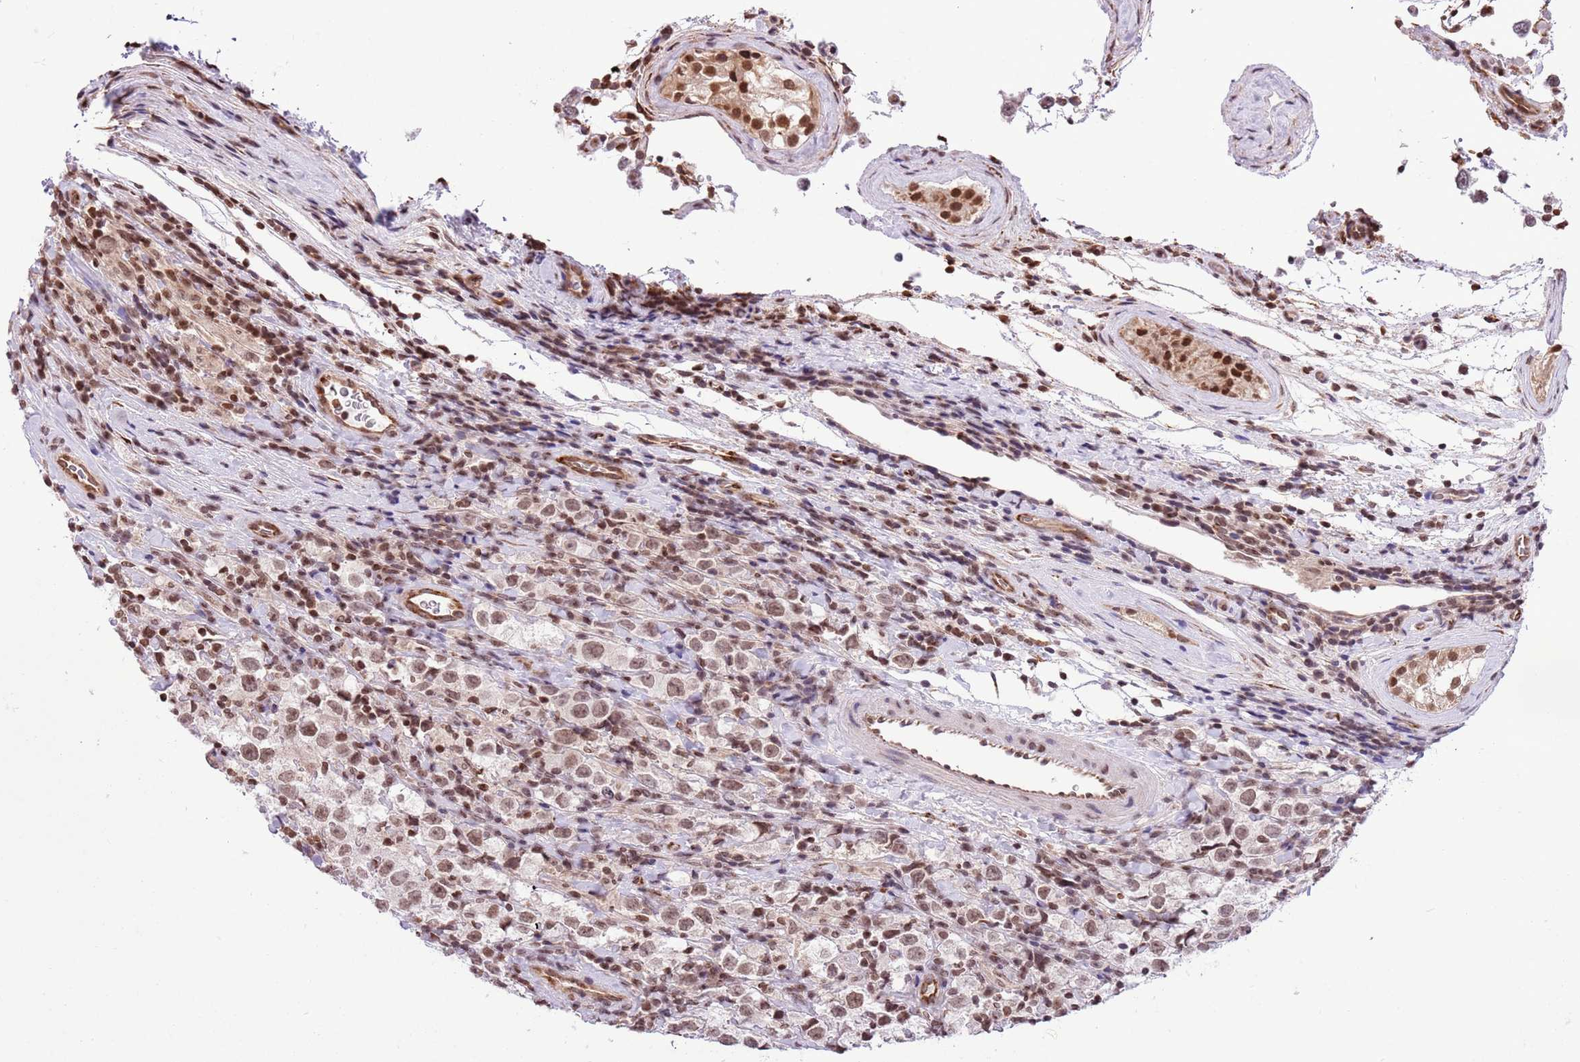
{"staining": {"intensity": "moderate", "quantity": ">75%", "location": "nuclear"}, "tissue": "testis cancer", "cell_type": "Tumor cells", "image_type": "cancer", "snomed": [{"axis": "morphology", "description": "Seminoma, NOS"}, {"axis": "morphology", "description": "Carcinoma, Embryonal, NOS"}, {"axis": "topography", "description": "Testis"}], "caption": "Protein expression analysis of human testis cancer (seminoma) reveals moderate nuclear positivity in about >75% of tumor cells.", "gene": "NRIP1", "patient": {"sex": "male", "age": 41}}